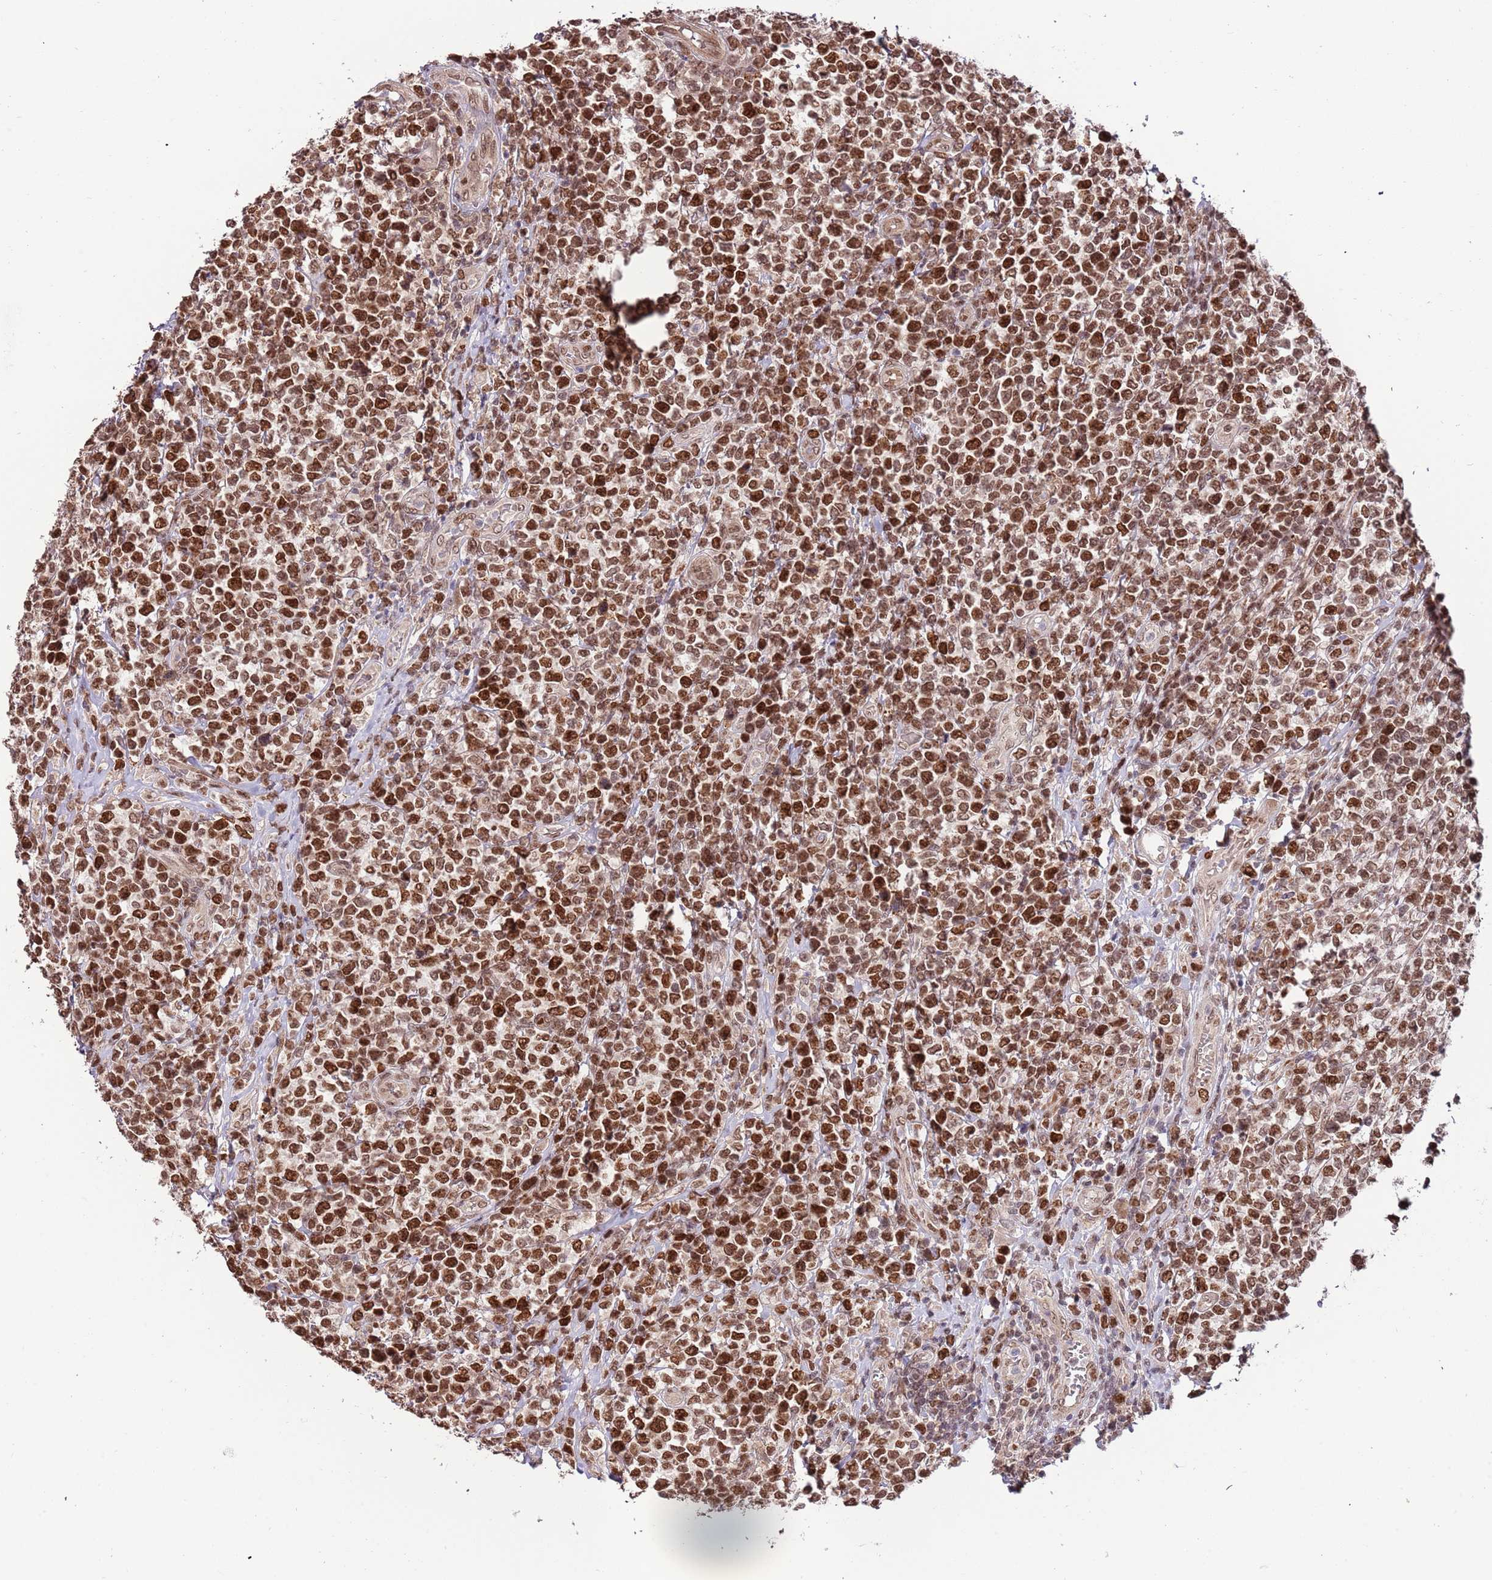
{"staining": {"intensity": "strong", "quantity": ">75%", "location": "nuclear"}, "tissue": "lymphoma", "cell_type": "Tumor cells", "image_type": "cancer", "snomed": [{"axis": "morphology", "description": "Malignant lymphoma, non-Hodgkin's type, High grade"}, {"axis": "topography", "description": "Soft tissue"}], "caption": "Brown immunohistochemical staining in malignant lymphoma, non-Hodgkin's type (high-grade) exhibits strong nuclear expression in about >75% of tumor cells. The protein is shown in brown color, while the nuclei are stained blue.", "gene": "RIF1", "patient": {"sex": "female", "age": 56}}